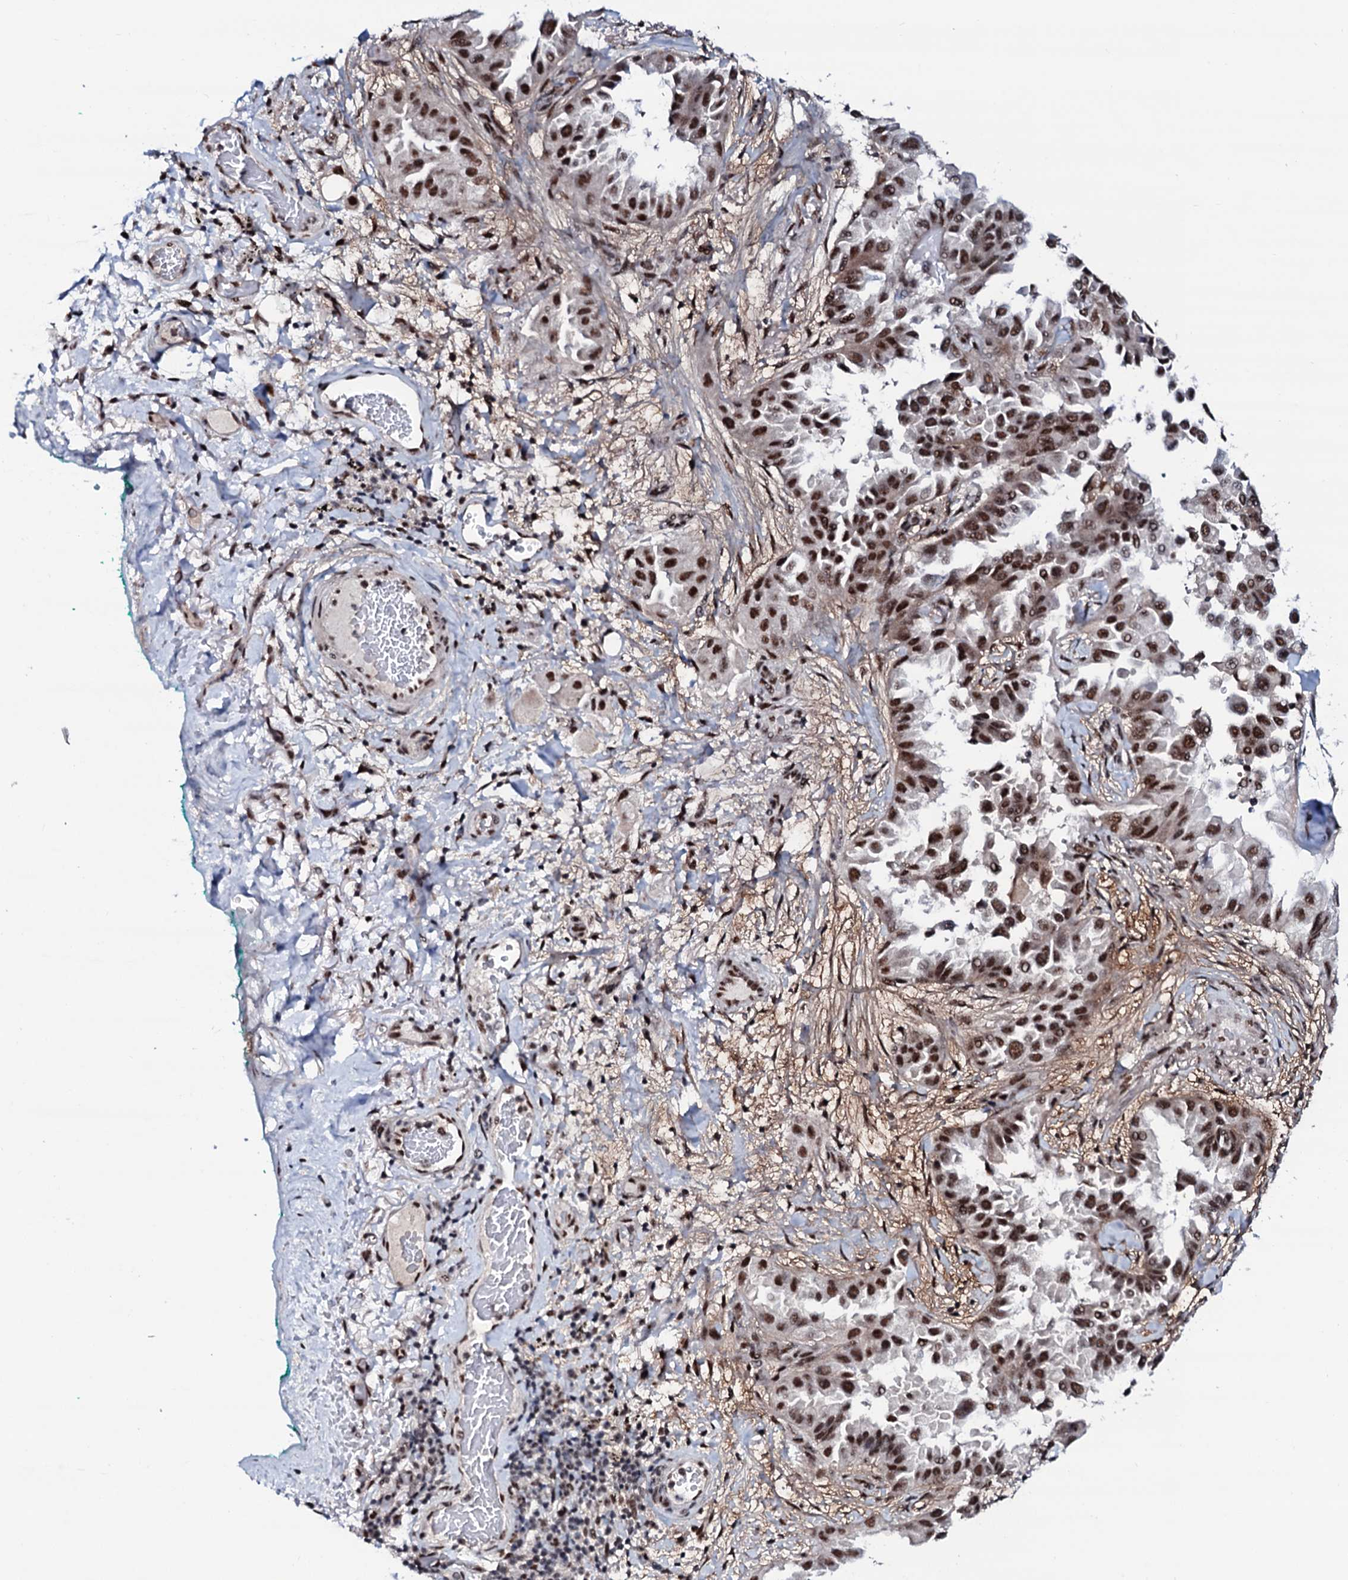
{"staining": {"intensity": "moderate", "quantity": ">75%", "location": "nuclear"}, "tissue": "lung cancer", "cell_type": "Tumor cells", "image_type": "cancer", "snomed": [{"axis": "morphology", "description": "Adenocarcinoma, NOS"}, {"axis": "topography", "description": "Lung"}], "caption": "Immunohistochemical staining of human lung cancer (adenocarcinoma) displays moderate nuclear protein positivity in approximately >75% of tumor cells. The staining was performed using DAB (3,3'-diaminobenzidine) to visualize the protein expression in brown, while the nuclei were stained in blue with hematoxylin (Magnification: 20x).", "gene": "PRPF18", "patient": {"sex": "female", "age": 67}}